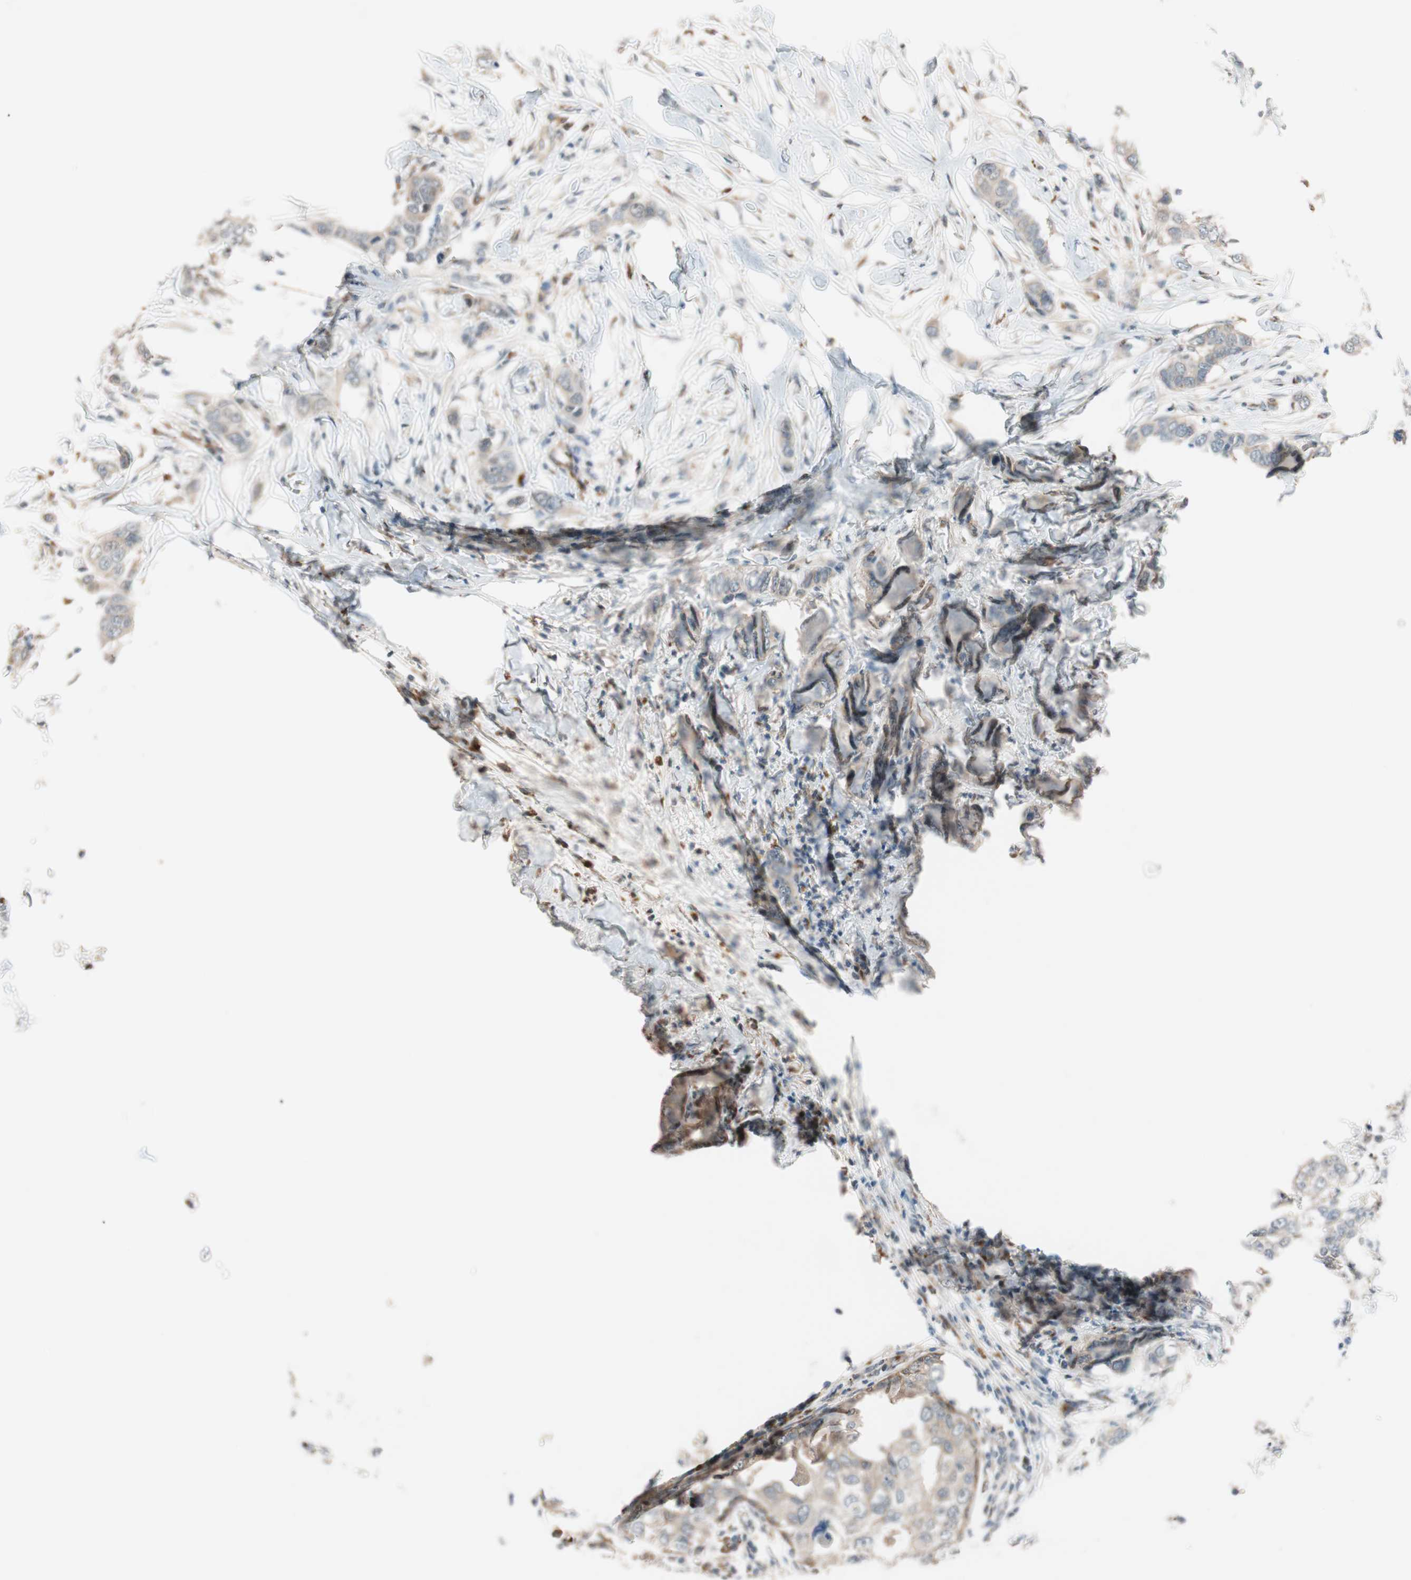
{"staining": {"intensity": "weak", "quantity": "25%-75%", "location": "cytoplasmic/membranous"}, "tissue": "breast cancer", "cell_type": "Tumor cells", "image_type": "cancer", "snomed": [{"axis": "morphology", "description": "Duct carcinoma"}, {"axis": "topography", "description": "Breast"}], "caption": "Protein expression by IHC shows weak cytoplasmic/membranous expression in about 25%-75% of tumor cells in breast cancer.", "gene": "PIK3R3", "patient": {"sex": "female", "age": 50}}